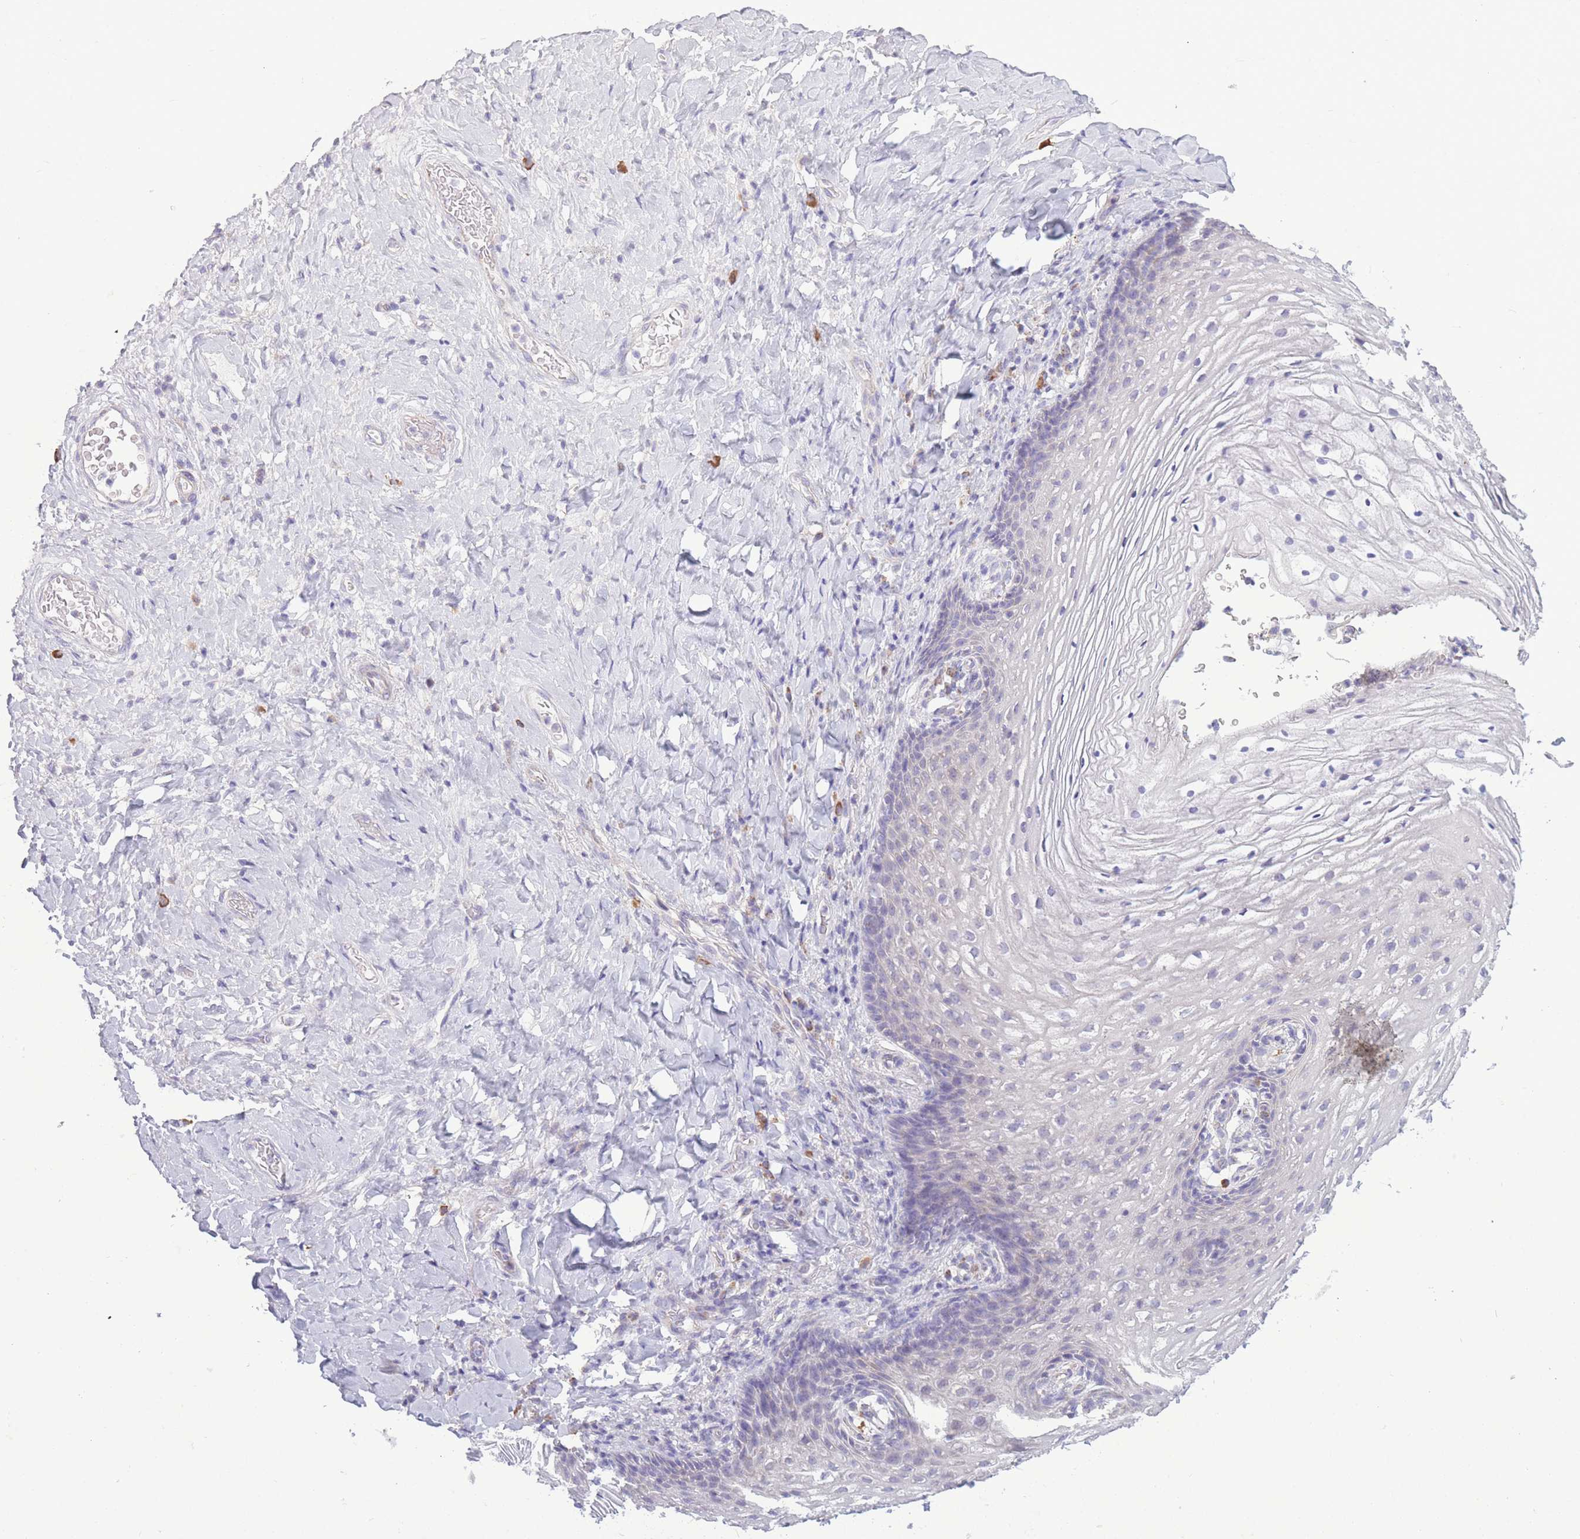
{"staining": {"intensity": "negative", "quantity": "none", "location": "none"}, "tissue": "vagina", "cell_type": "Squamous epithelial cells", "image_type": "normal", "snomed": [{"axis": "morphology", "description": "Normal tissue, NOS"}, {"axis": "topography", "description": "Vagina"}], "caption": "The micrograph demonstrates no staining of squamous epithelial cells in normal vagina. Nuclei are stained in blue.", "gene": "PDHA1", "patient": {"sex": "female", "age": 60}}